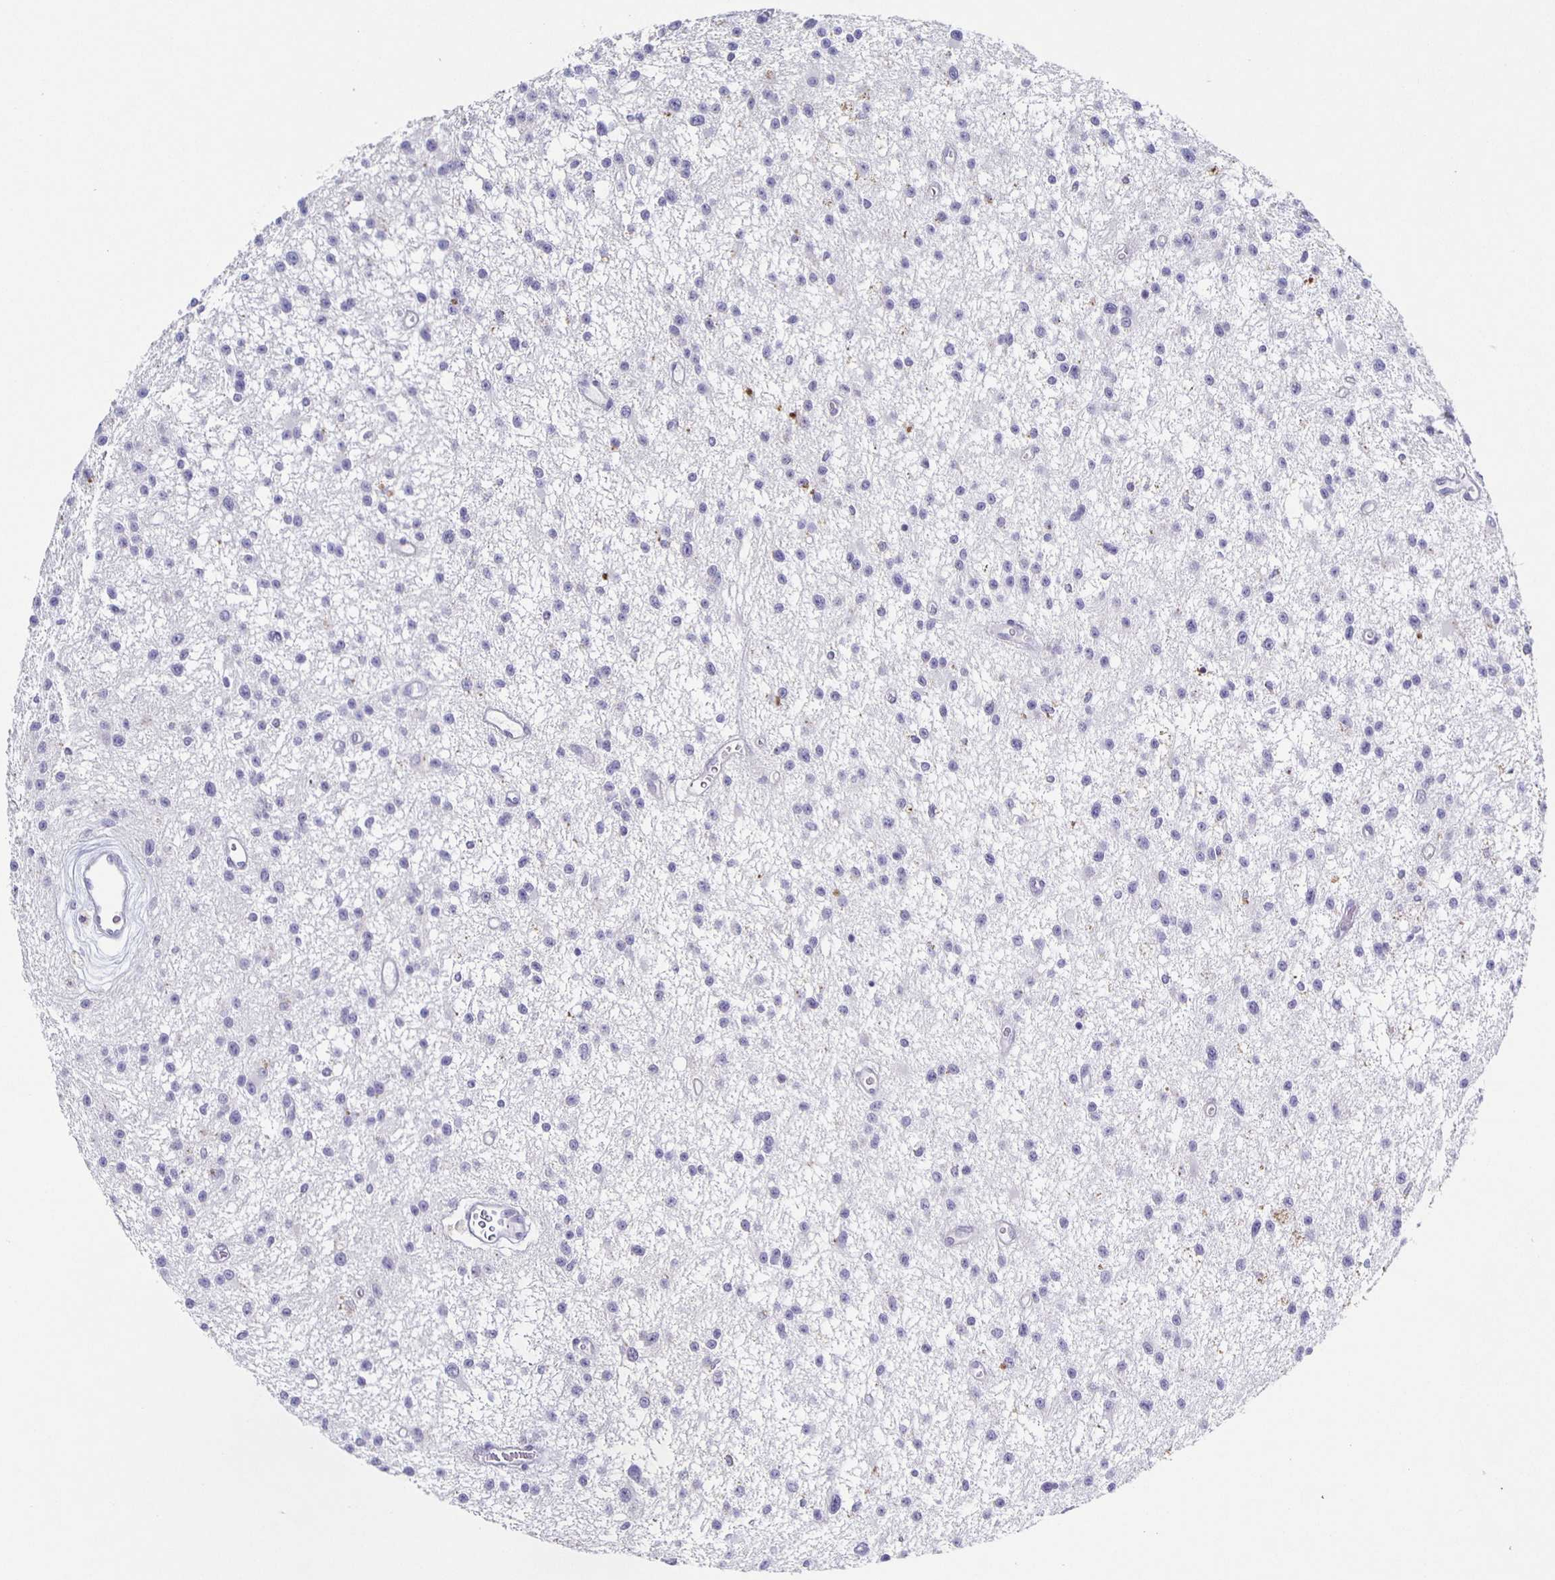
{"staining": {"intensity": "negative", "quantity": "none", "location": "none"}, "tissue": "glioma", "cell_type": "Tumor cells", "image_type": "cancer", "snomed": [{"axis": "morphology", "description": "Glioma, malignant, Low grade"}, {"axis": "topography", "description": "Brain"}], "caption": "Immunohistochemistry (IHC) histopathology image of neoplastic tissue: glioma stained with DAB (3,3'-diaminobenzidine) exhibits no significant protein expression in tumor cells. (Brightfield microscopy of DAB immunohistochemistry at high magnification).", "gene": "CARNS1", "patient": {"sex": "male", "age": 43}}